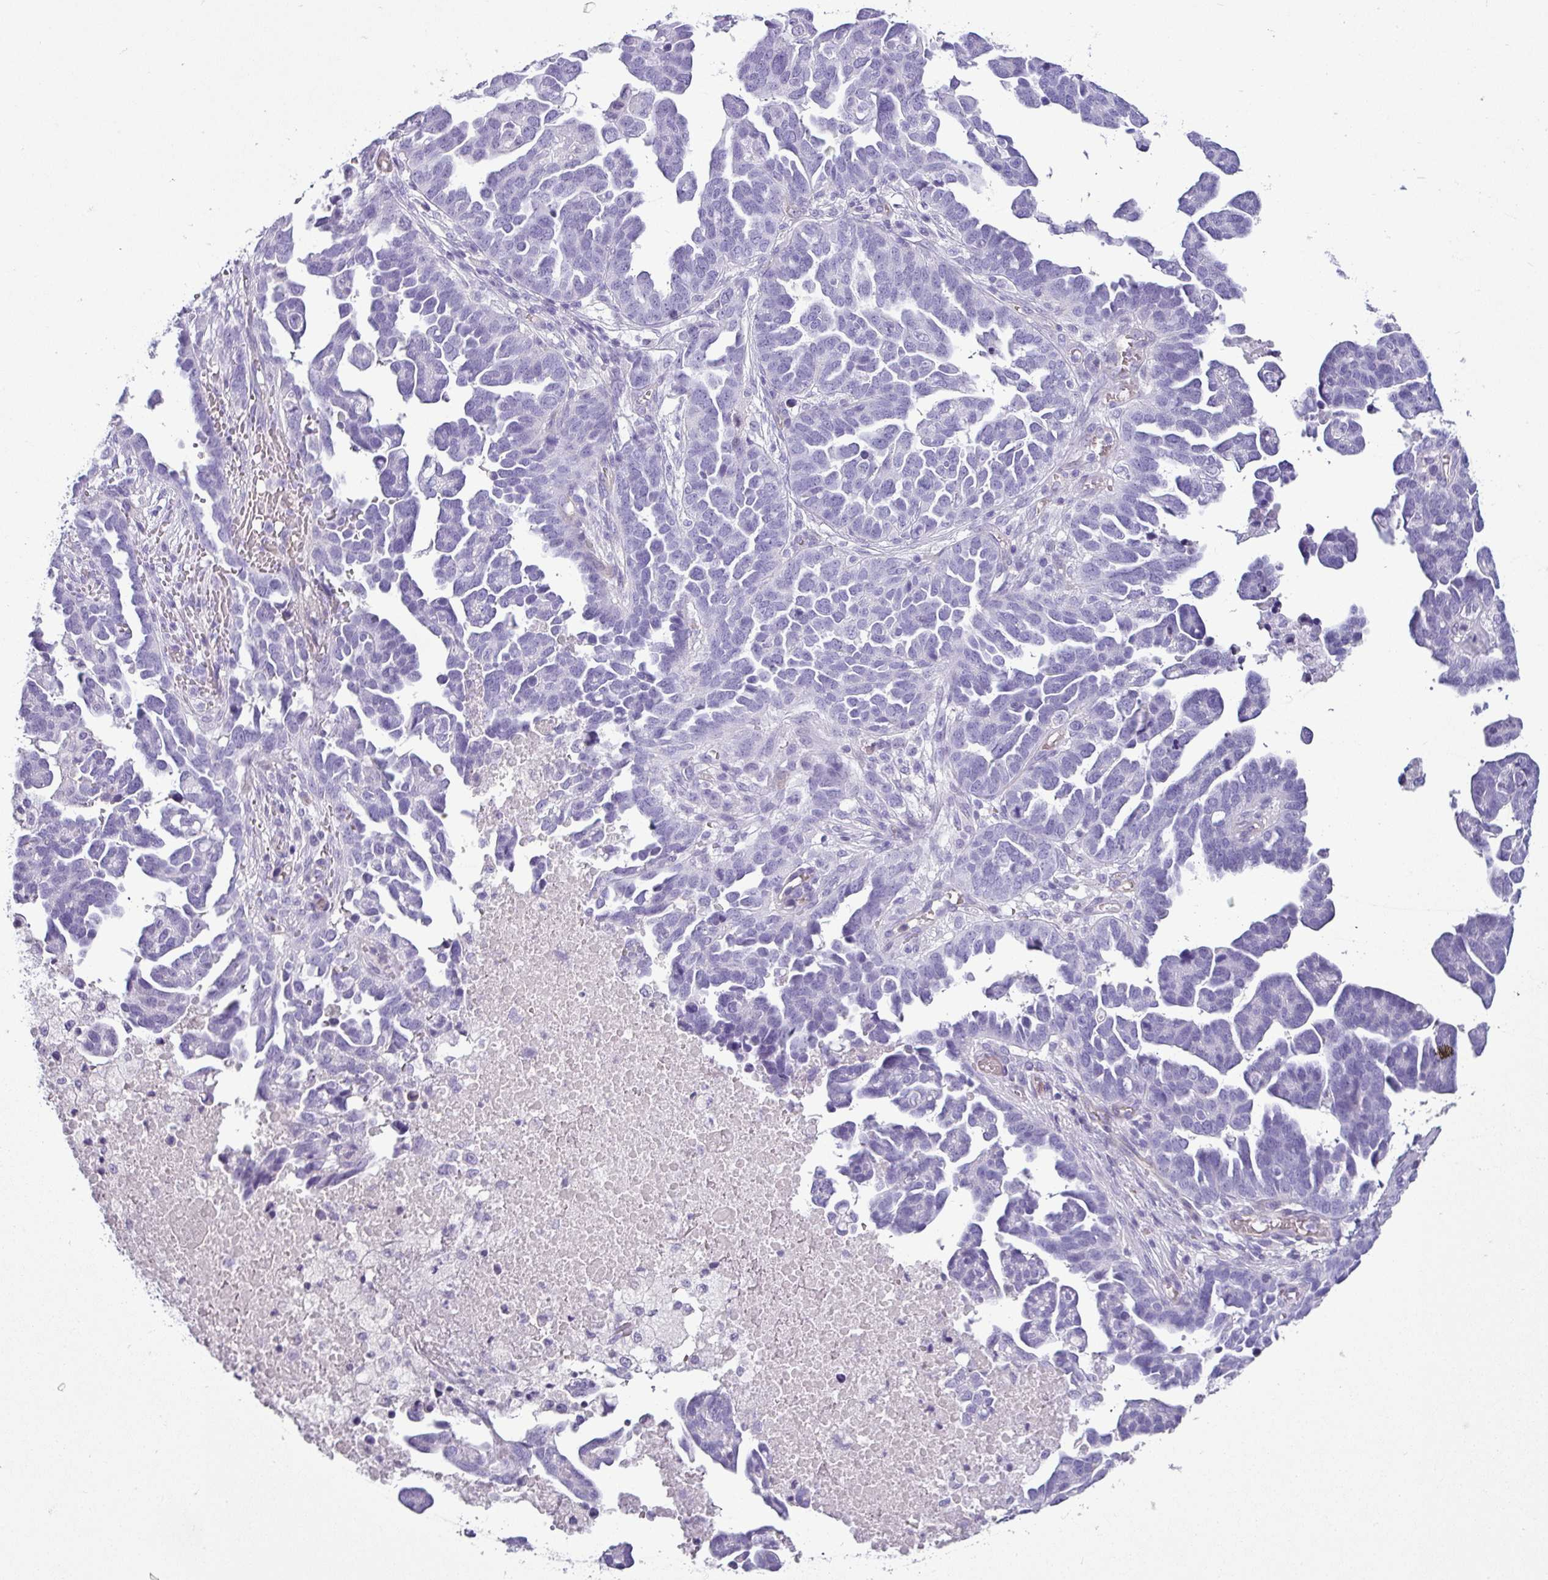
{"staining": {"intensity": "negative", "quantity": "none", "location": "none"}, "tissue": "ovarian cancer", "cell_type": "Tumor cells", "image_type": "cancer", "snomed": [{"axis": "morphology", "description": "Cystadenocarcinoma, serous, NOS"}, {"axis": "topography", "description": "Ovary"}], "caption": "Human ovarian cancer stained for a protein using immunohistochemistry reveals no expression in tumor cells.", "gene": "VCX2", "patient": {"sex": "female", "age": 54}}